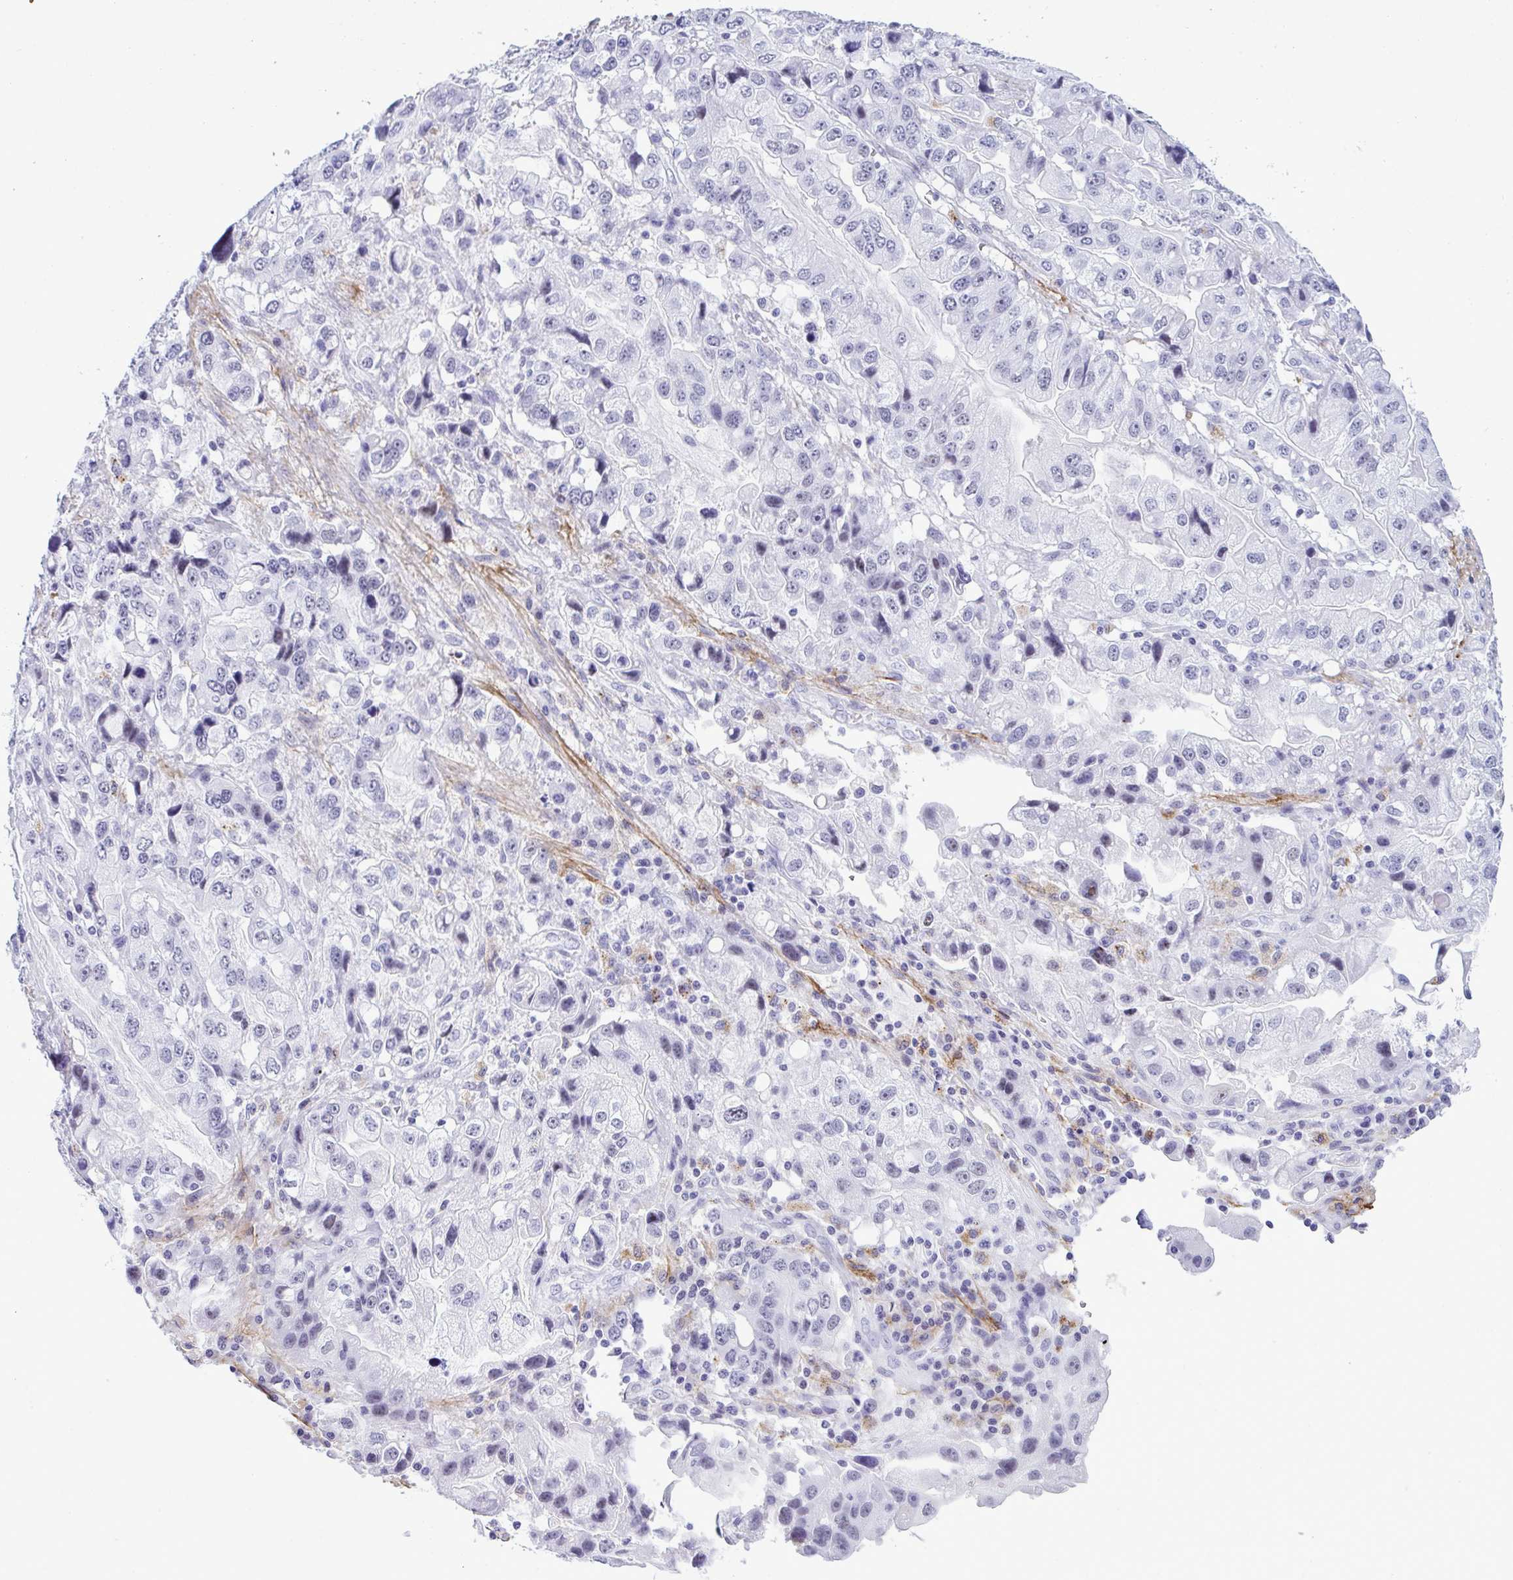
{"staining": {"intensity": "negative", "quantity": "none", "location": "none"}, "tissue": "stomach cancer", "cell_type": "Tumor cells", "image_type": "cancer", "snomed": [{"axis": "morphology", "description": "Adenocarcinoma, NOS"}, {"axis": "topography", "description": "Stomach, lower"}], "caption": "IHC image of human stomach cancer stained for a protein (brown), which exhibits no positivity in tumor cells.", "gene": "ELN", "patient": {"sex": "female", "age": 93}}